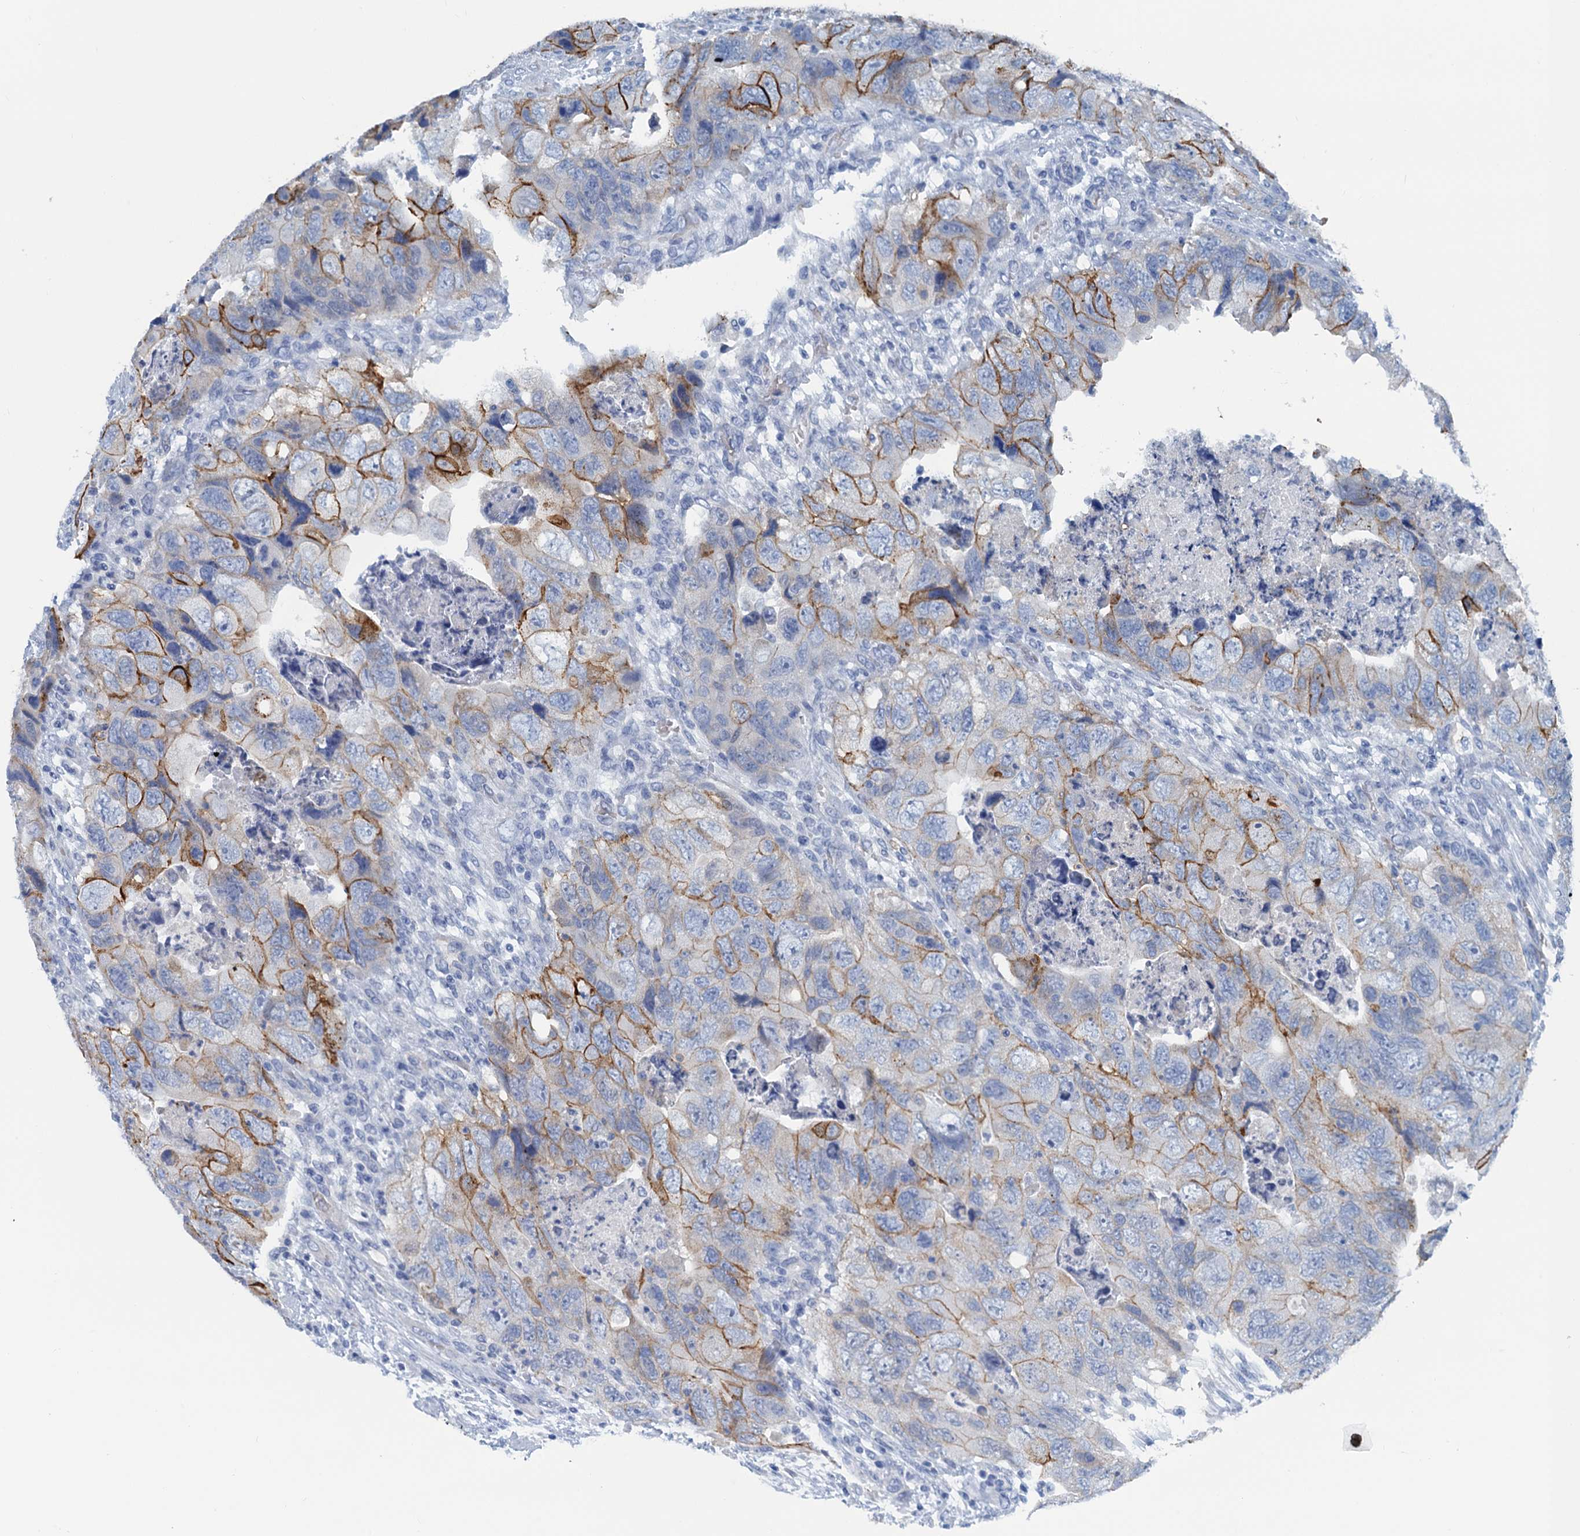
{"staining": {"intensity": "strong", "quantity": "25%-75%", "location": "cytoplasmic/membranous"}, "tissue": "colorectal cancer", "cell_type": "Tumor cells", "image_type": "cancer", "snomed": [{"axis": "morphology", "description": "Adenocarcinoma, NOS"}, {"axis": "topography", "description": "Rectum"}], "caption": "High-power microscopy captured an immunohistochemistry photomicrograph of colorectal adenocarcinoma, revealing strong cytoplasmic/membranous positivity in approximately 25%-75% of tumor cells.", "gene": "MYADML2", "patient": {"sex": "male", "age": 63}}